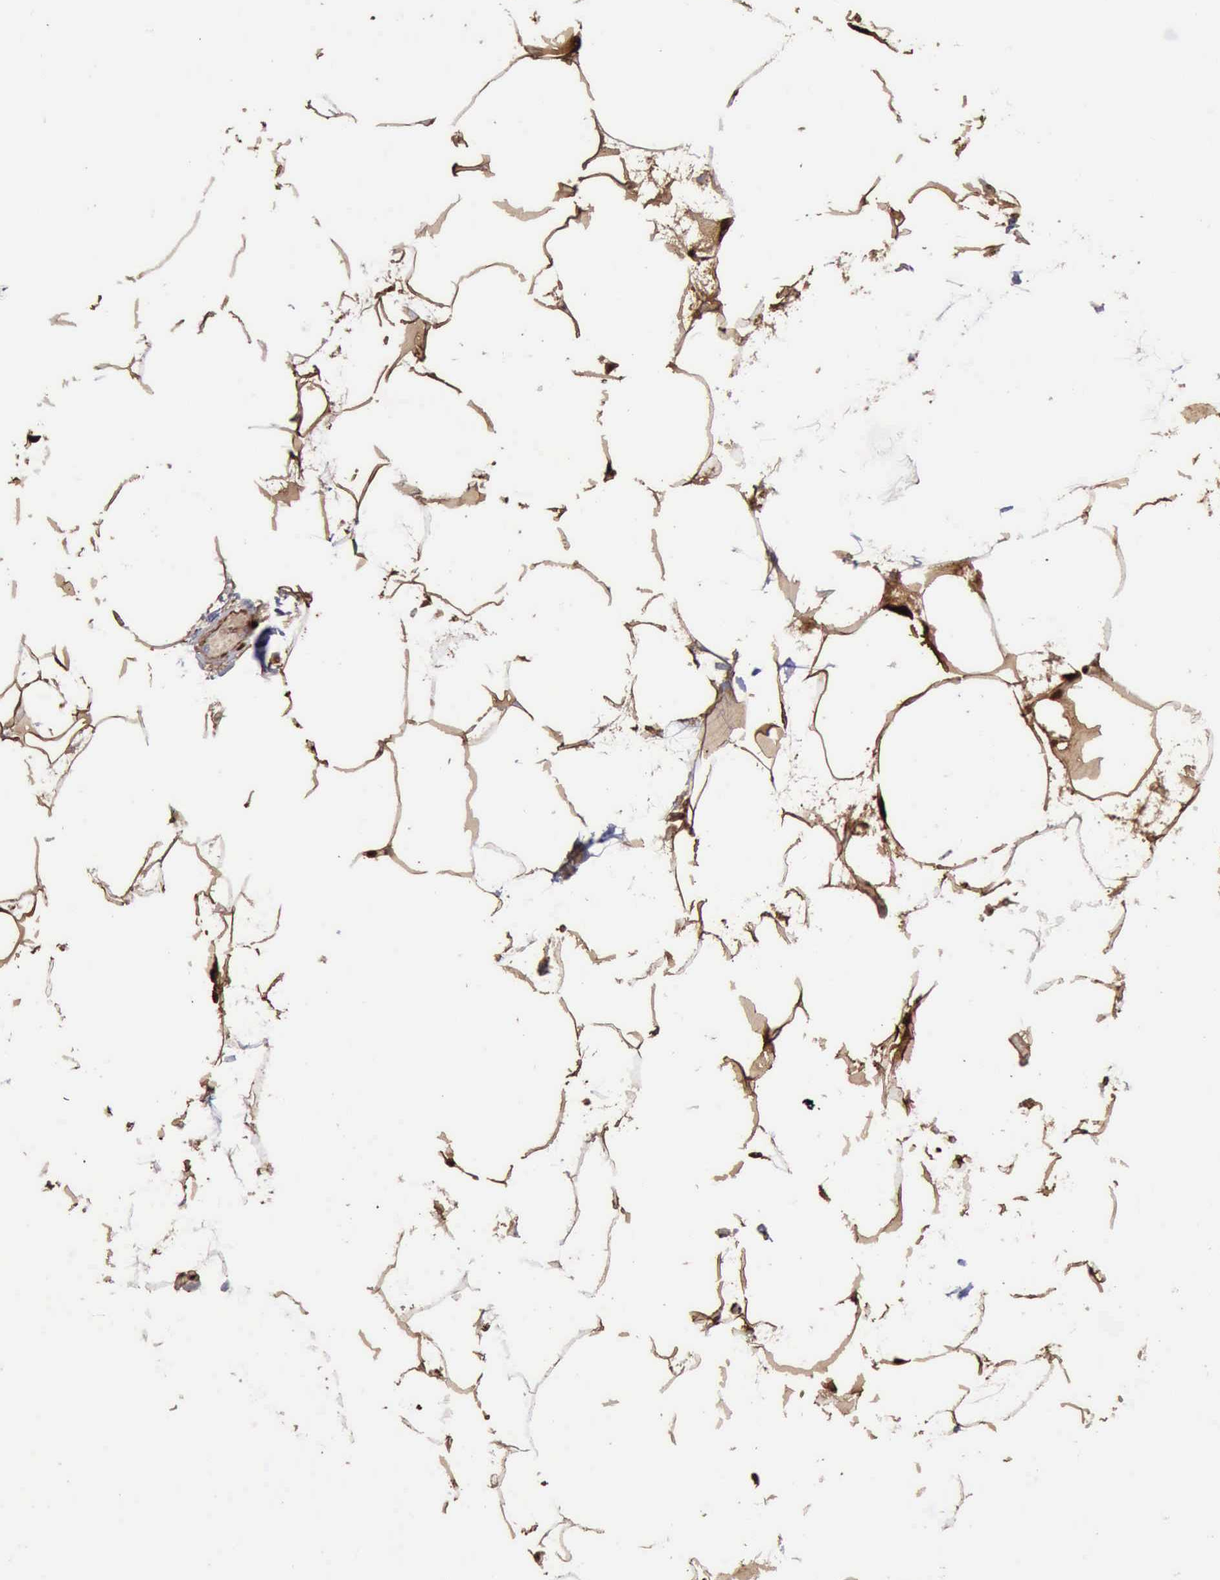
{"staining": {"intensity": "strong", "quantity": ">75%", "location": "cytoplasmic/membranous,nuclear"}, "tissue": "adipose tissue", "cell_type": "Adipocytes", "image_type": "normal", "snomed": [{"axis": "morphology", "description": "Normal tissue, NOS"}, {"axis": "morphology", "description": "Duct carcinoma"}, {"axis": "topography", "description": "Breast"}, {"axis": "topography", "description": "Adipose tissue"}], "caption": "An immunohistochemistry (IHC) histopathology image of unremarkable tissue is shown. Protein staining in brown shows strong cytoplasmic/membranous,nuclear positivity in adipose tissue within adipocytes. (brown staining indicates protein expression, while blue staining denotes nuclei).", "gene": "FHL1", "patient": {"sex": "female", "age": 37}}